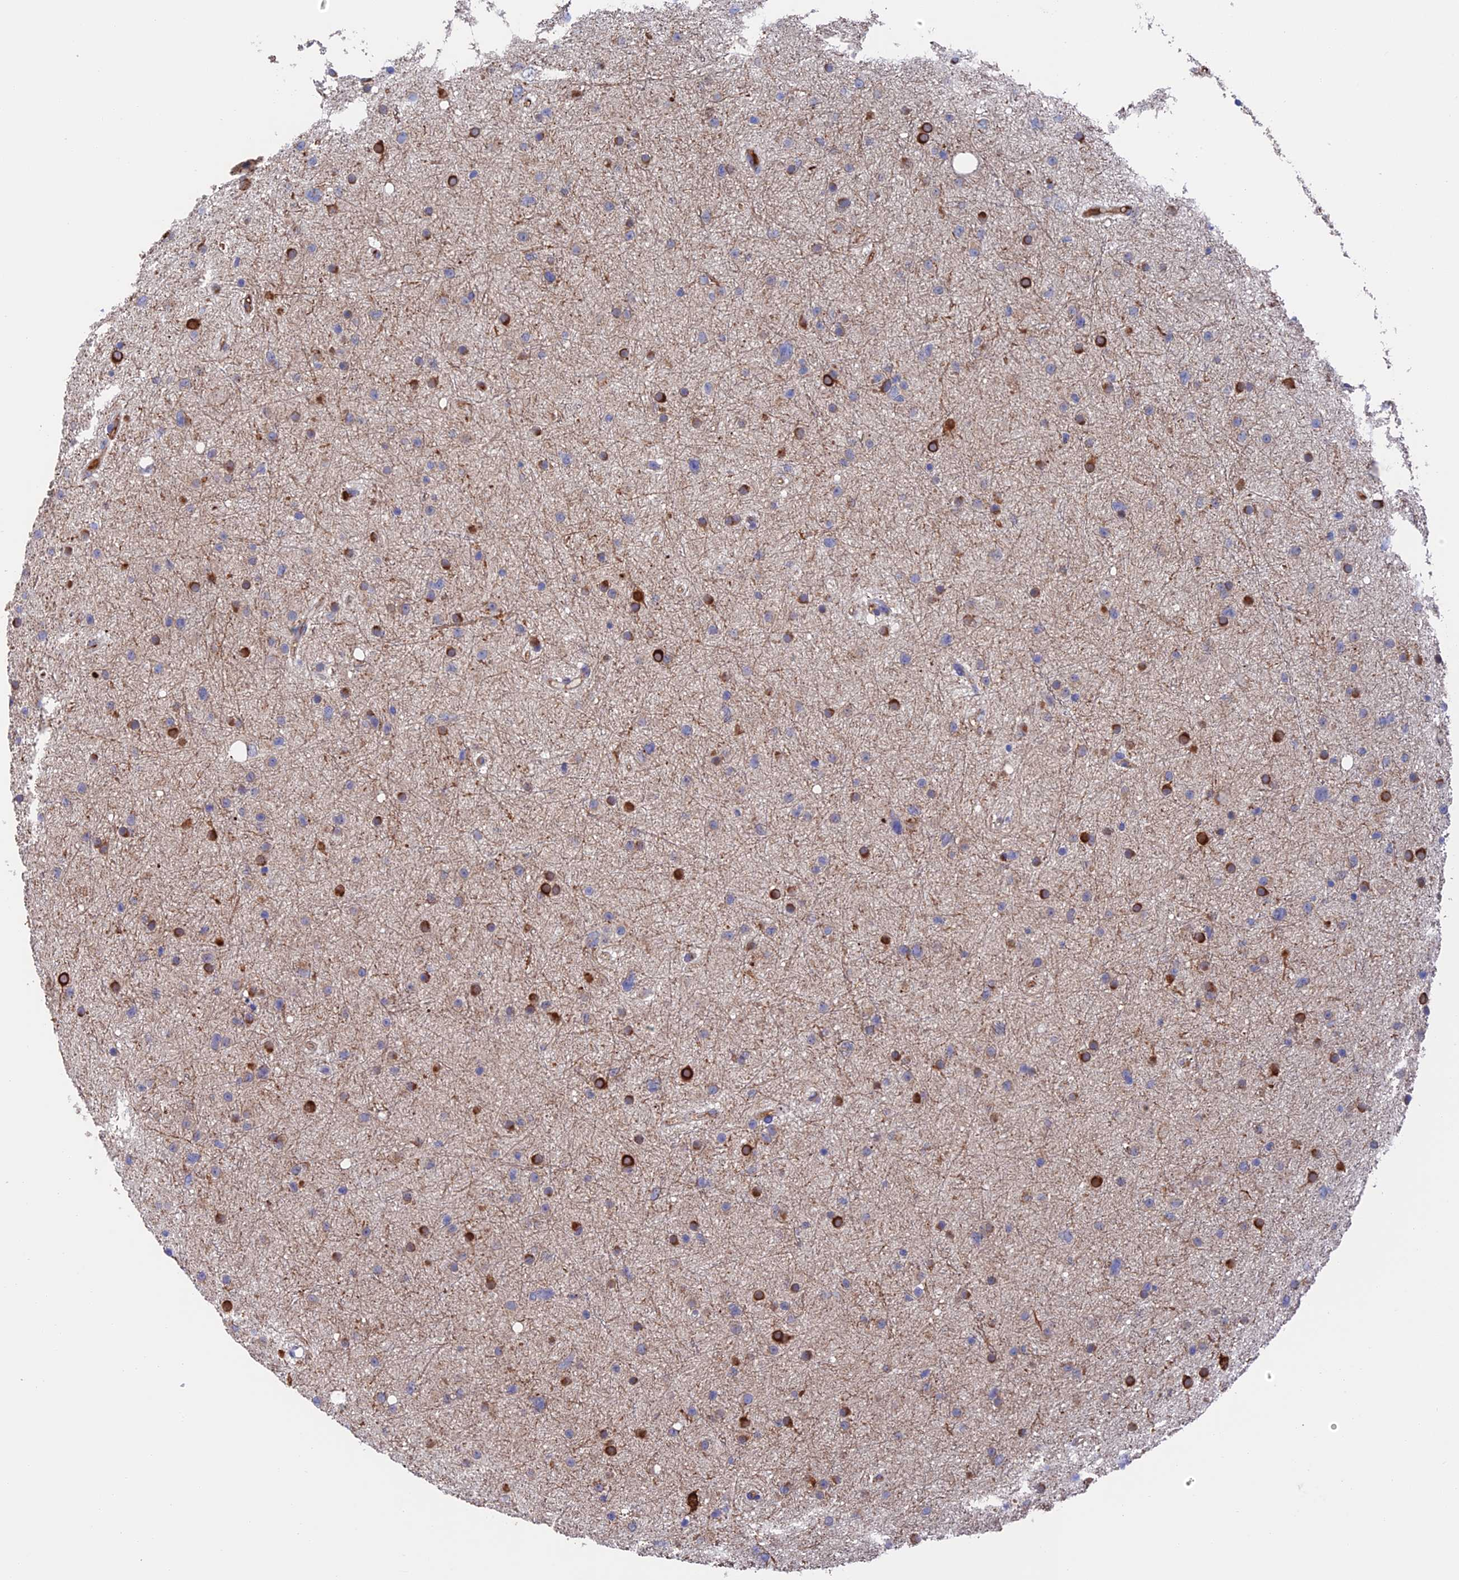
{"staining": {"intensity": "strong", "quantity": "<25%", "location": "cytoplasmic/membranous"}, "tissue": "glioma", "cell_type": "Tumor cells", "image_type": "cancer", "snomed": [{"axis": "morphology", "description": "Glioma, malignant, Low grade"}, {"axis": "topography", "description": "Cerebral cortex"}], "caption": "Protein staining of glioma tissue reveals strong cytoplasmic/membranous expression in approximately <25% of tumor cells. (DAB = brown stain, brightfield microscopy at high magnification).", "gene": "HPF1", "patient": {"sex": "female", "age": 39}}